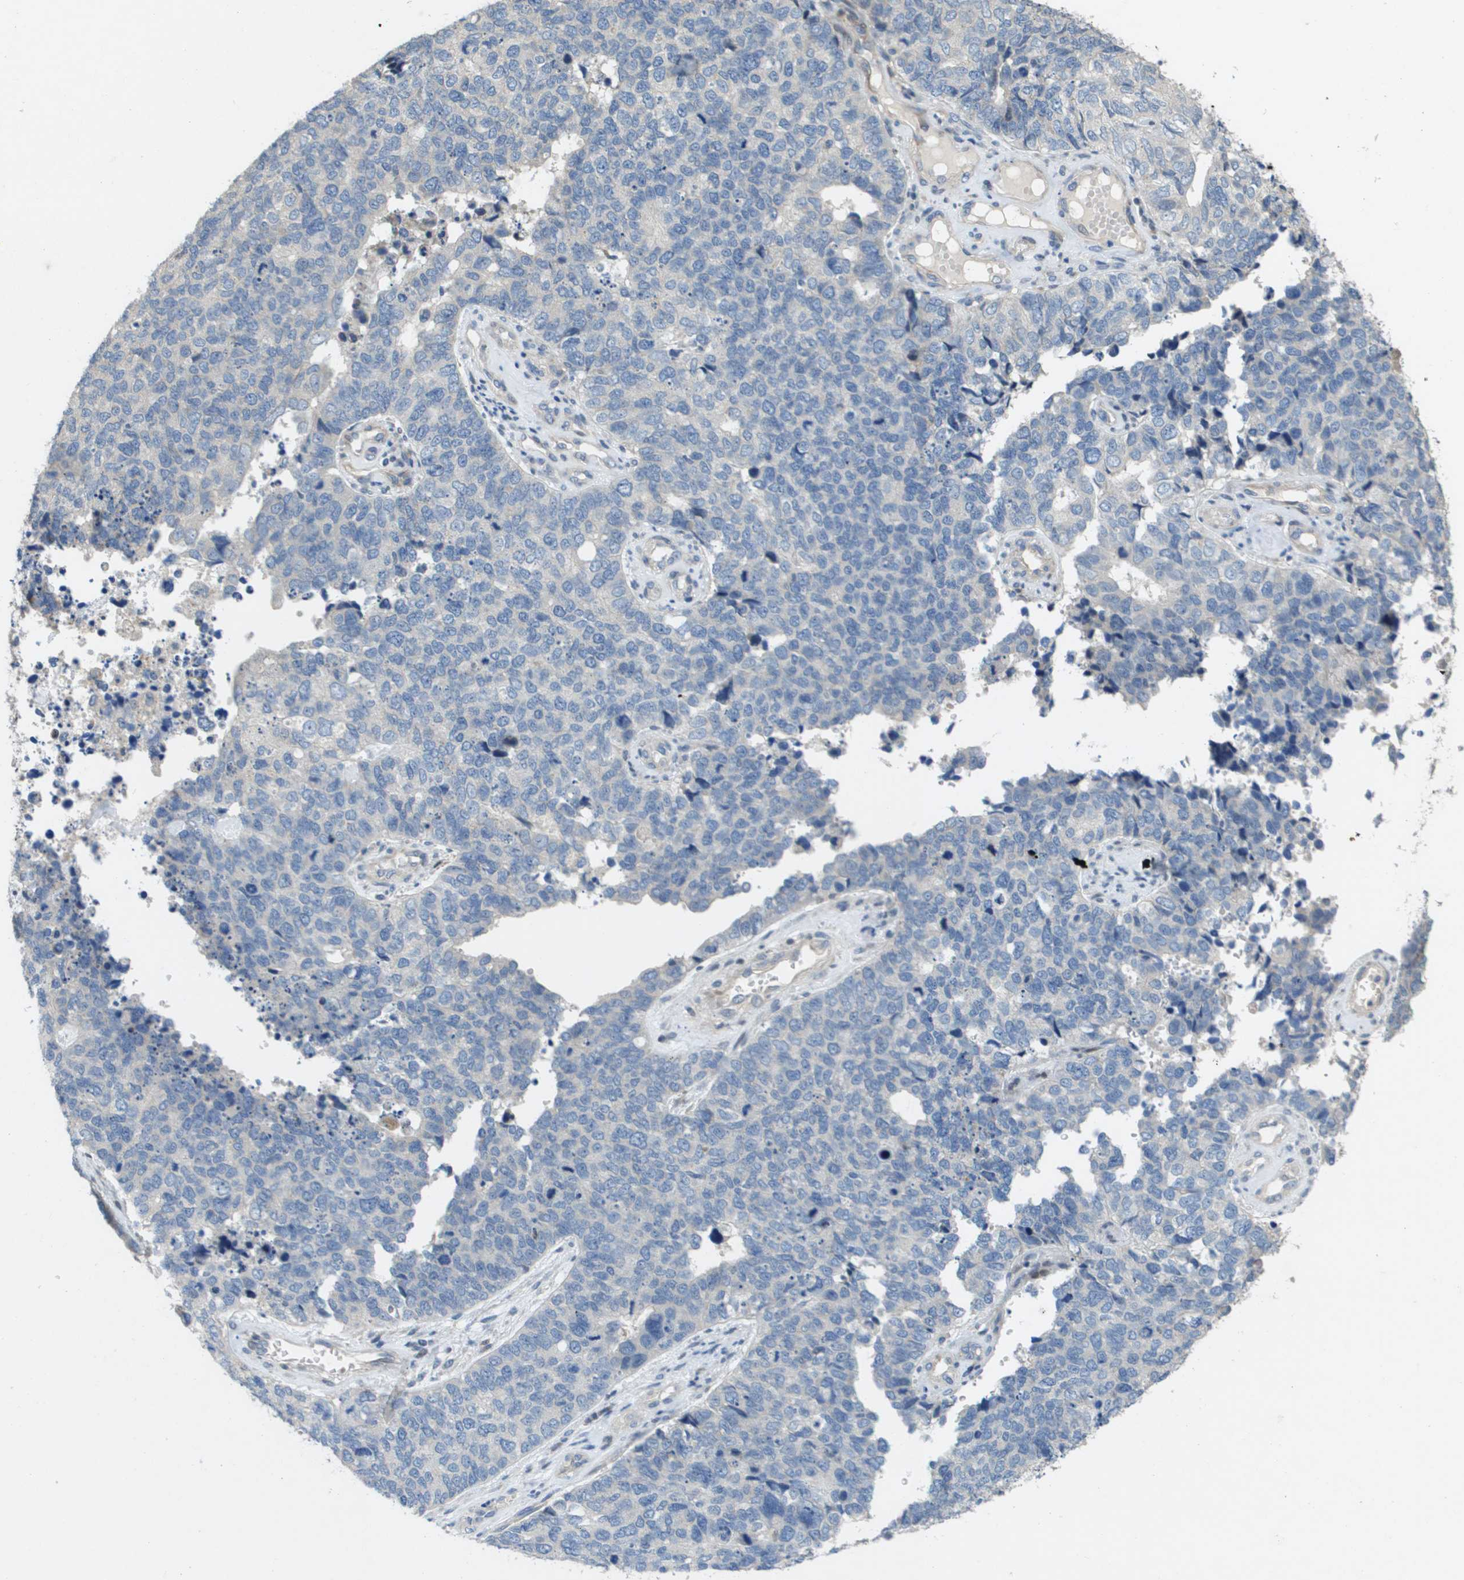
{"staining": {"intensity": "negative", "quantity": "none", "location": "none"}, "tissue": "cervical cancer", "cell_type": "Tumor cells", "image_type": "cancer", "snomed": [{"axis": "morphology", "description": "Squamous cell carcinoma, NOS"}, {"axis": "topography", "description": "Cervix"}], "caption": "Immunohistochemical staining of human cervical squamous cell carcinoma exhibits no significant positivity in tumor cells.", "gene": "SCN4B", "patient": {"sex": "female", "age": 63}}